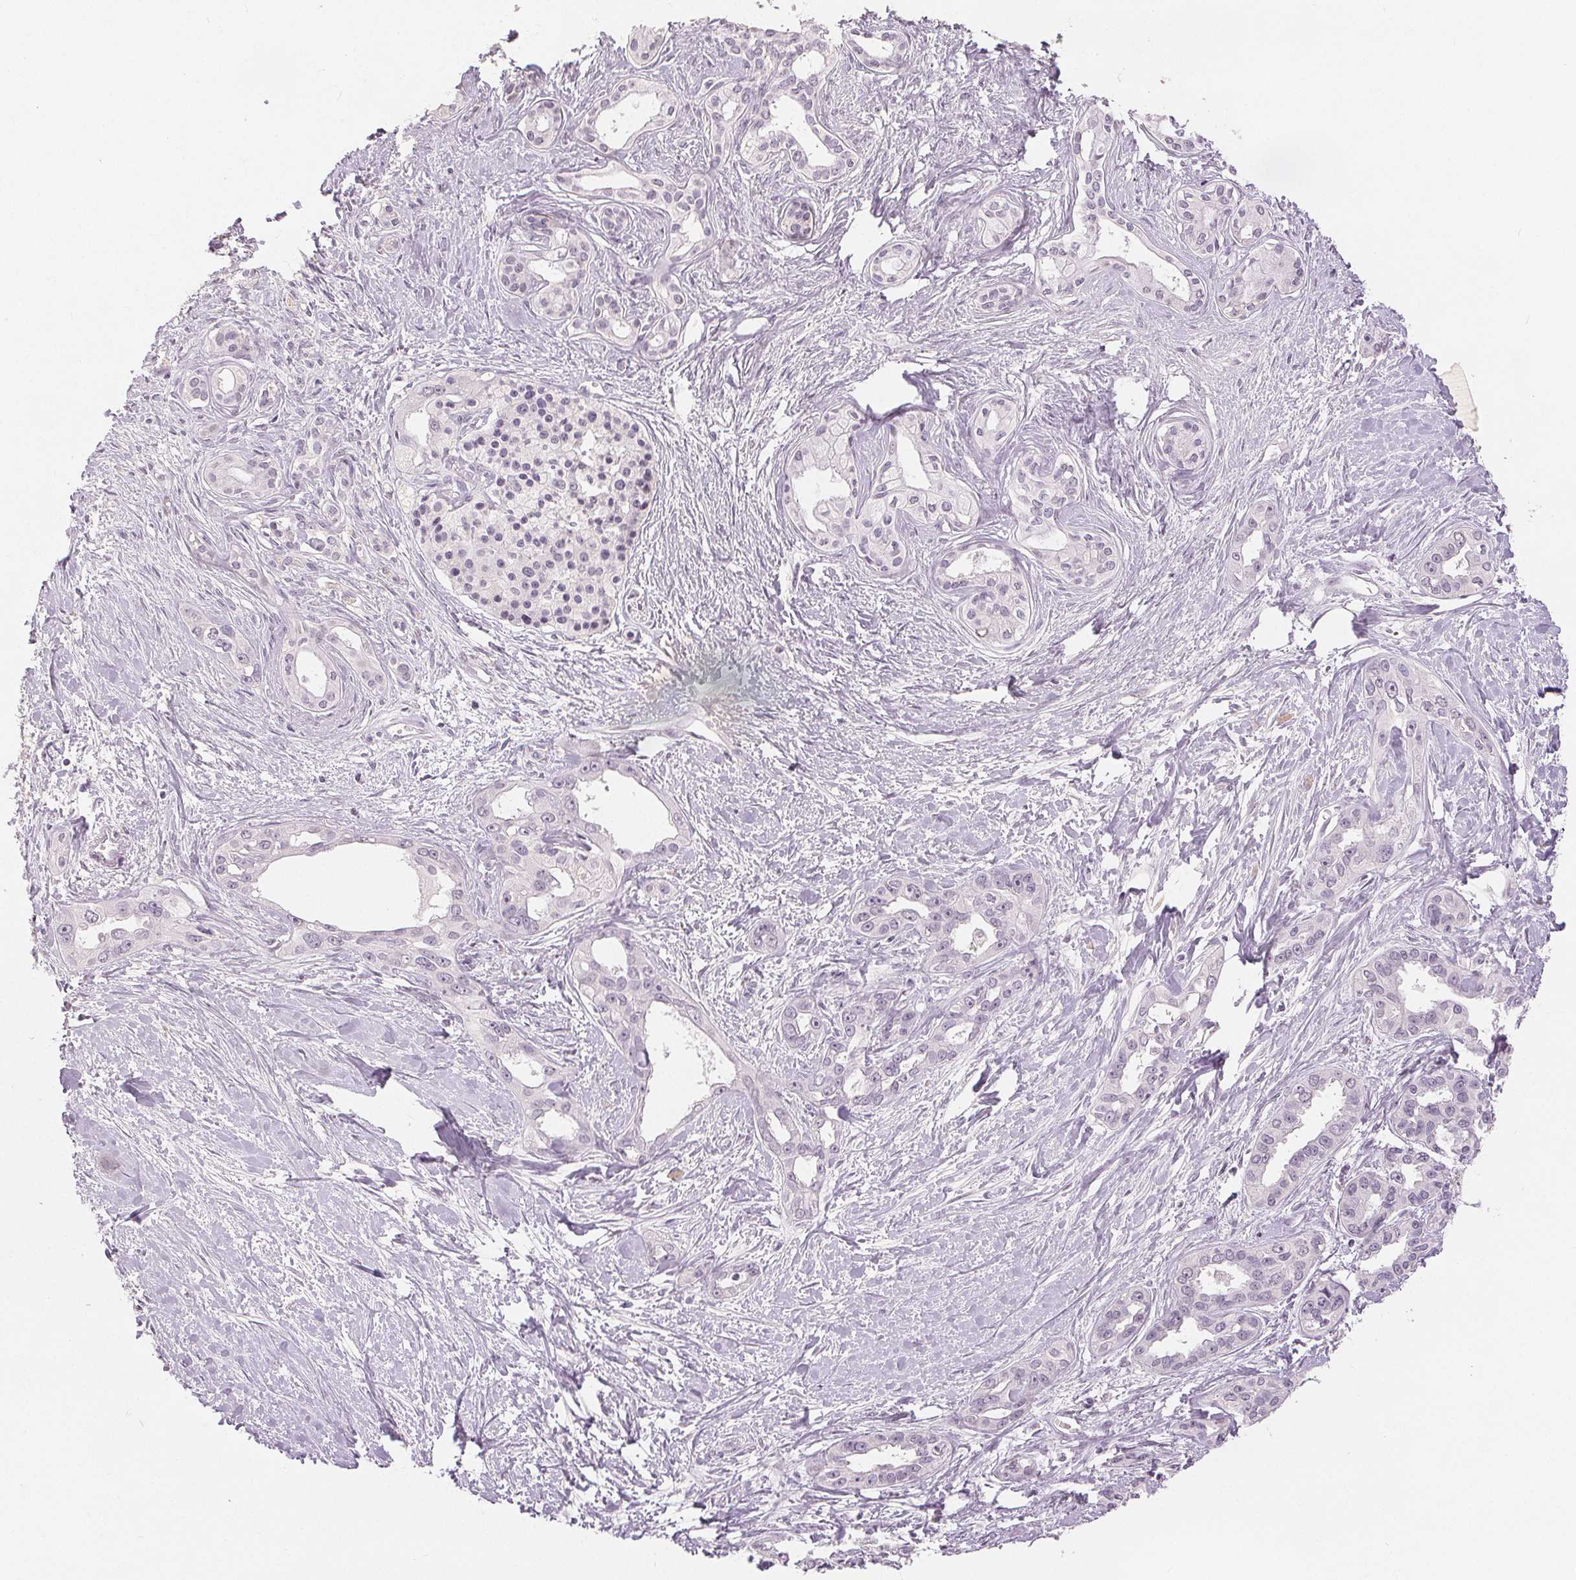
{"staining": {"intensity": "negative", "quantity": "none", "location": "none"}, "tissue": "pancreatic cancer", "cell_type": "Tumor cells", "image_type": "cancer", "snomed": [{"axis": "morphology", "description": "Adenocarcinoma, NOS"}, {"axis": "topography", "description": "Pancreas"}], "caption": "There is no significant positivity in tumor cells of pancreatic cancer (adenocarcinoma). (DAB (3,3'-diaminobenzidine) IHC, high magnification).", "gene": "SLC27A5", "patient": {"sex": "female", "age": 50}}